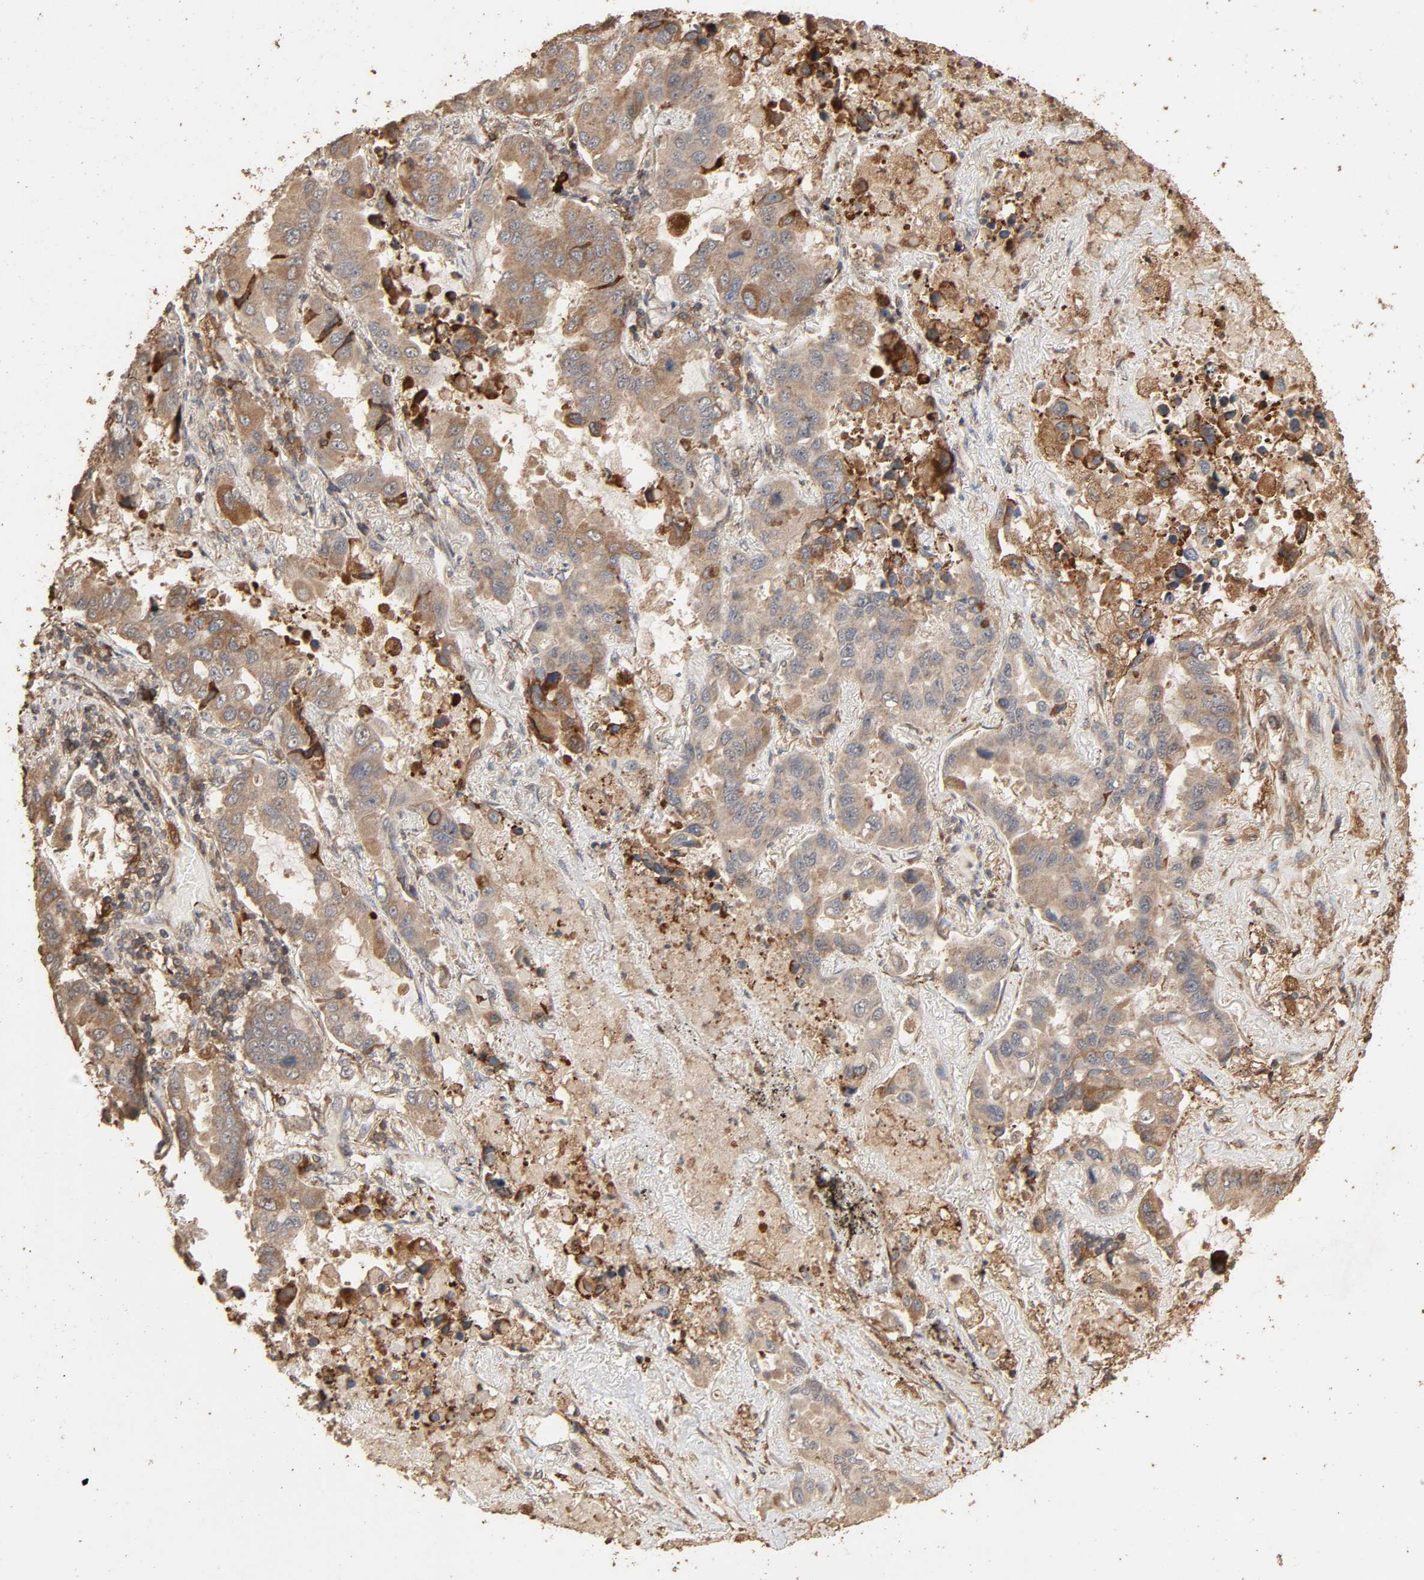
{"staining": {"intensity": "moderate", "quantity": "25%-75%", "location": "cytoplasmic/membranous"}, "tissue": "lung cancer", "cell_type": "Tumor cells", "image_type": "cancer", "snomed": [{"axis": "morphology", "description": "Adenocarcinoma, NOS"}, {"axis": "topography", "description": "Lung"}], "caption": "Human lung cancer (adenocarcinoma) stained for a protein (brown) demonstrates moderate cytoplasmic/membranous positive staining in about 25%-75% of tumor cells.", "gene": "RPS6KA6", "patient": {"sex": "male", "age": 64}}